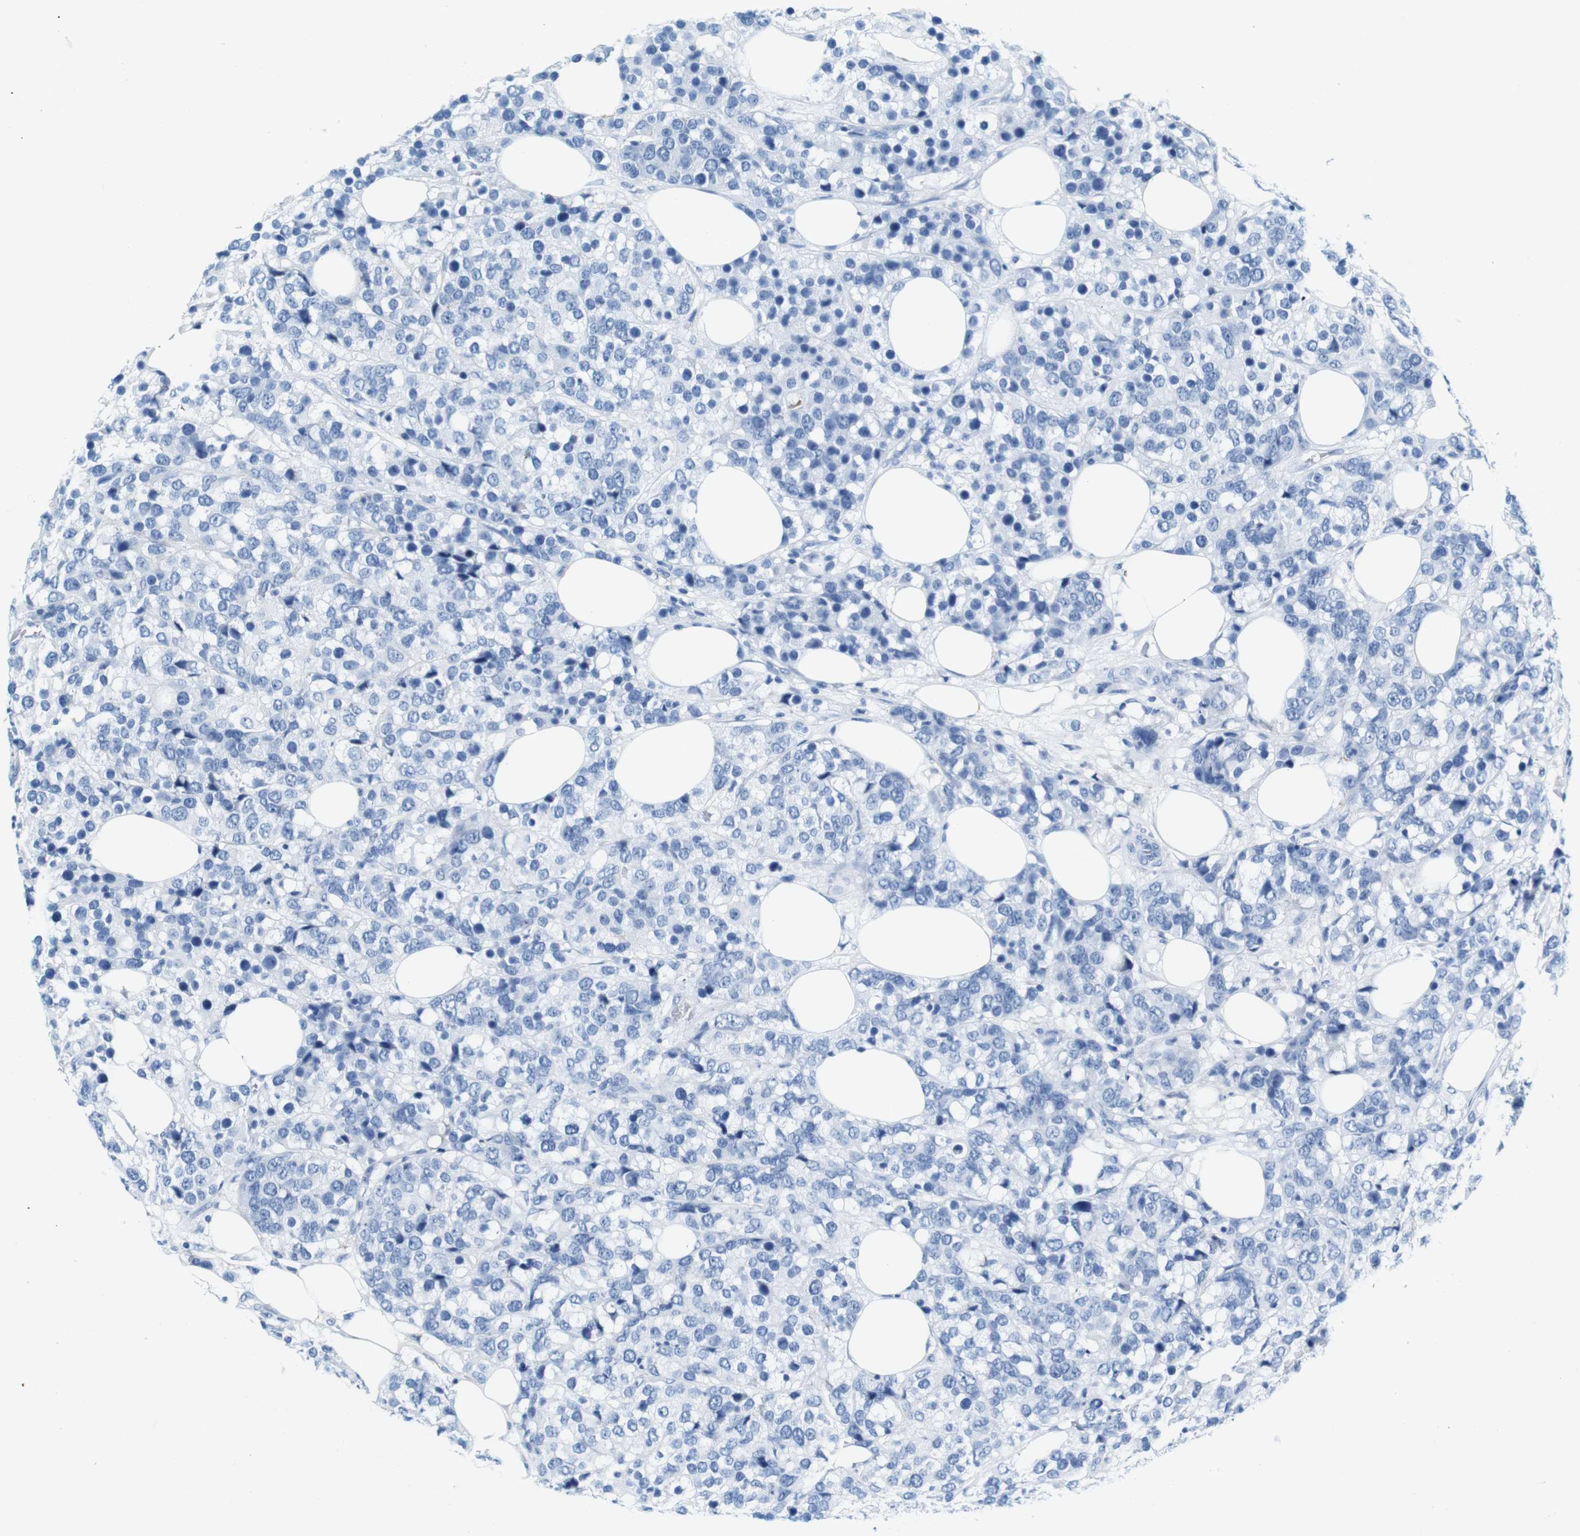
{"staining": {"intensity": "negative", "quantity": "none", "location": "none"}, "tissue": "breast cancer", "cell_type": "Tumor cells", "image_type": "cancer", "snomed": [{"axis": "morphology", "description": "Lobular carcinoma"}, {"axis": "topography", "description": "Breast"}], "caption": "IHC of human breast lobular carcinoma exhibits no expression in tumor cells. Nuclei are stained in blue.", "gene": "IGSF8", "patient": {"sex": "female", "age": 59}}